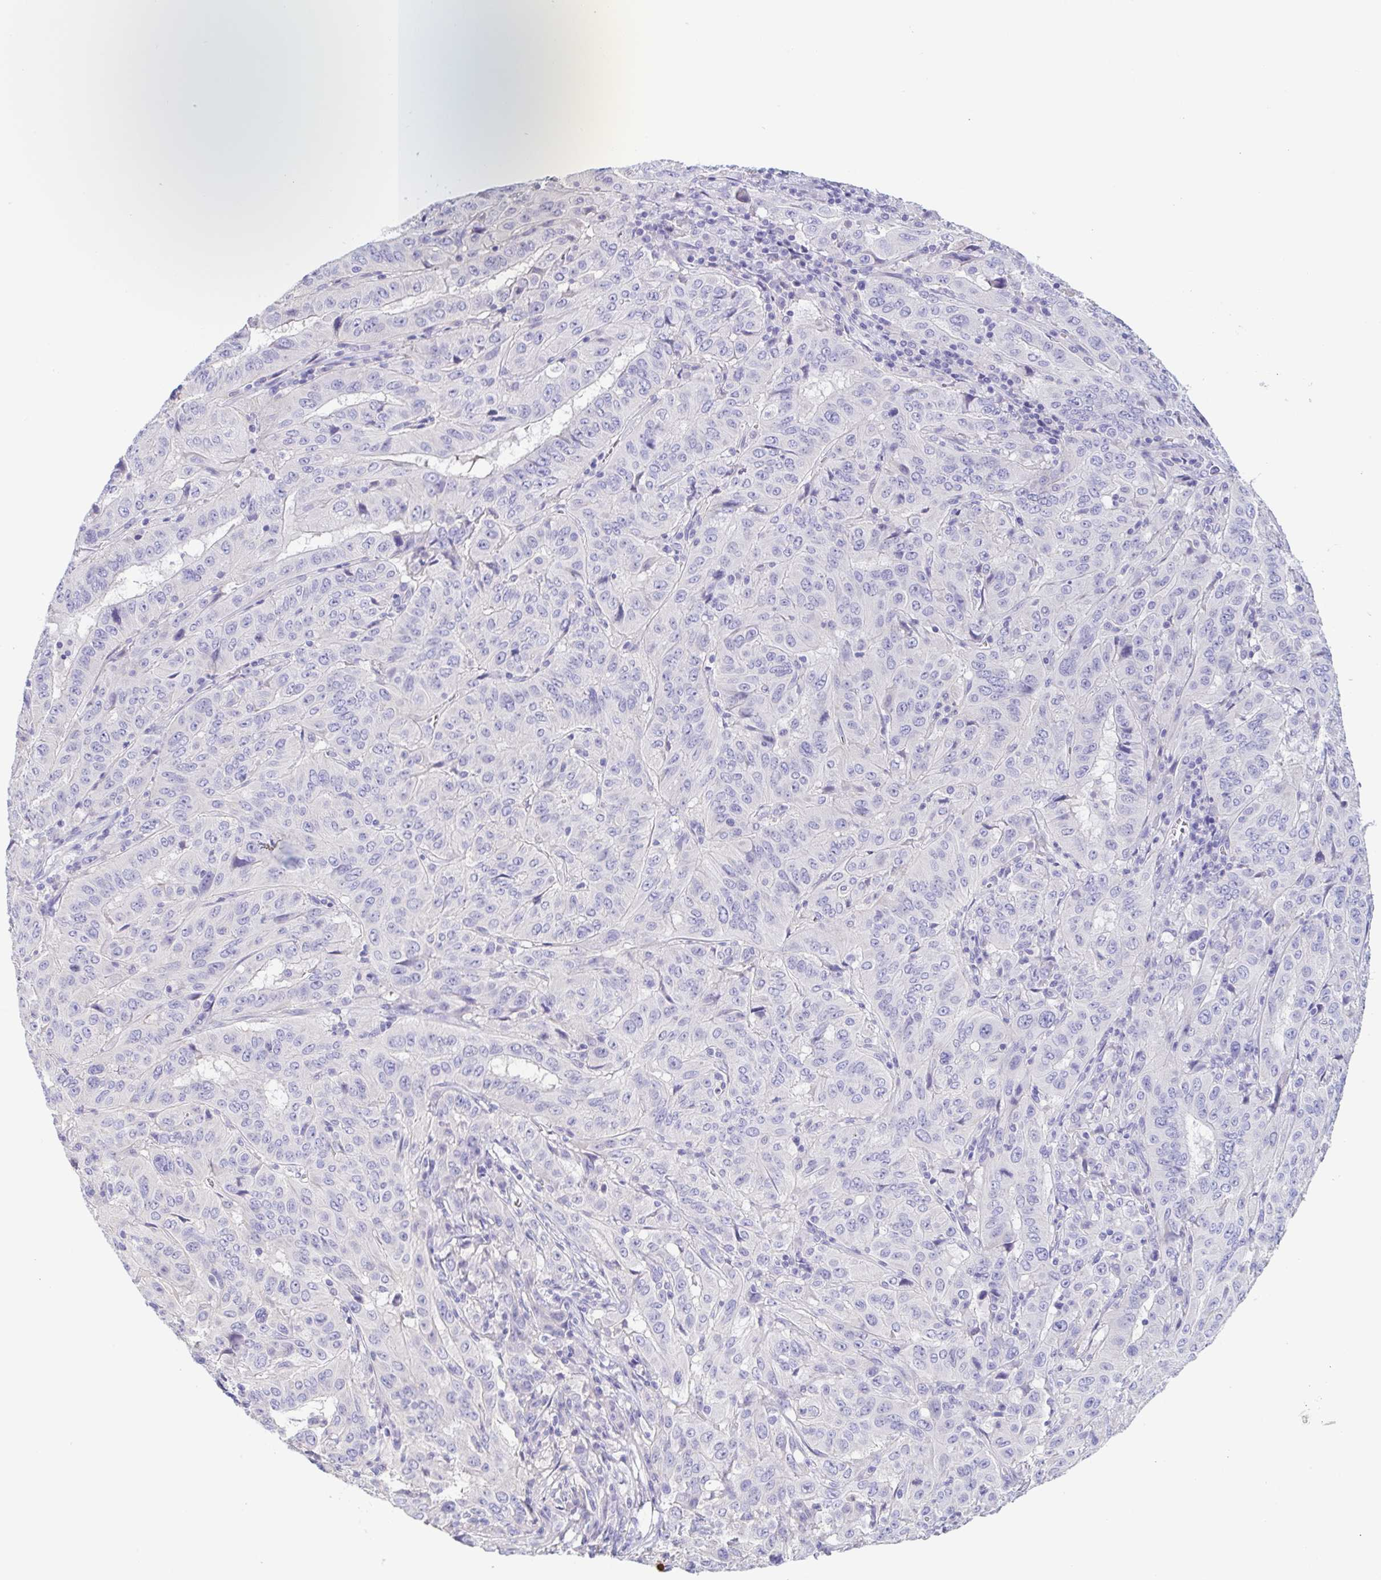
{"staining": {"intensity": "negative", "quantity": "none", "location": "none"}, "tissue": "pancreatic cancer", "cell_type": "Tumor cells", "image_type": "cancer", "snomed": [{"axis": "morphology", "description": "Adenocarcinoma, NOS"}, {"axis": "topography", "description": "Pancreas"}], "caption": "Immunohistochemical staining of pancreatic cancer exhibits no significant staining in tumor cells.", "gene": "TREH", "patient": {"sex": "male", "age": 63}}